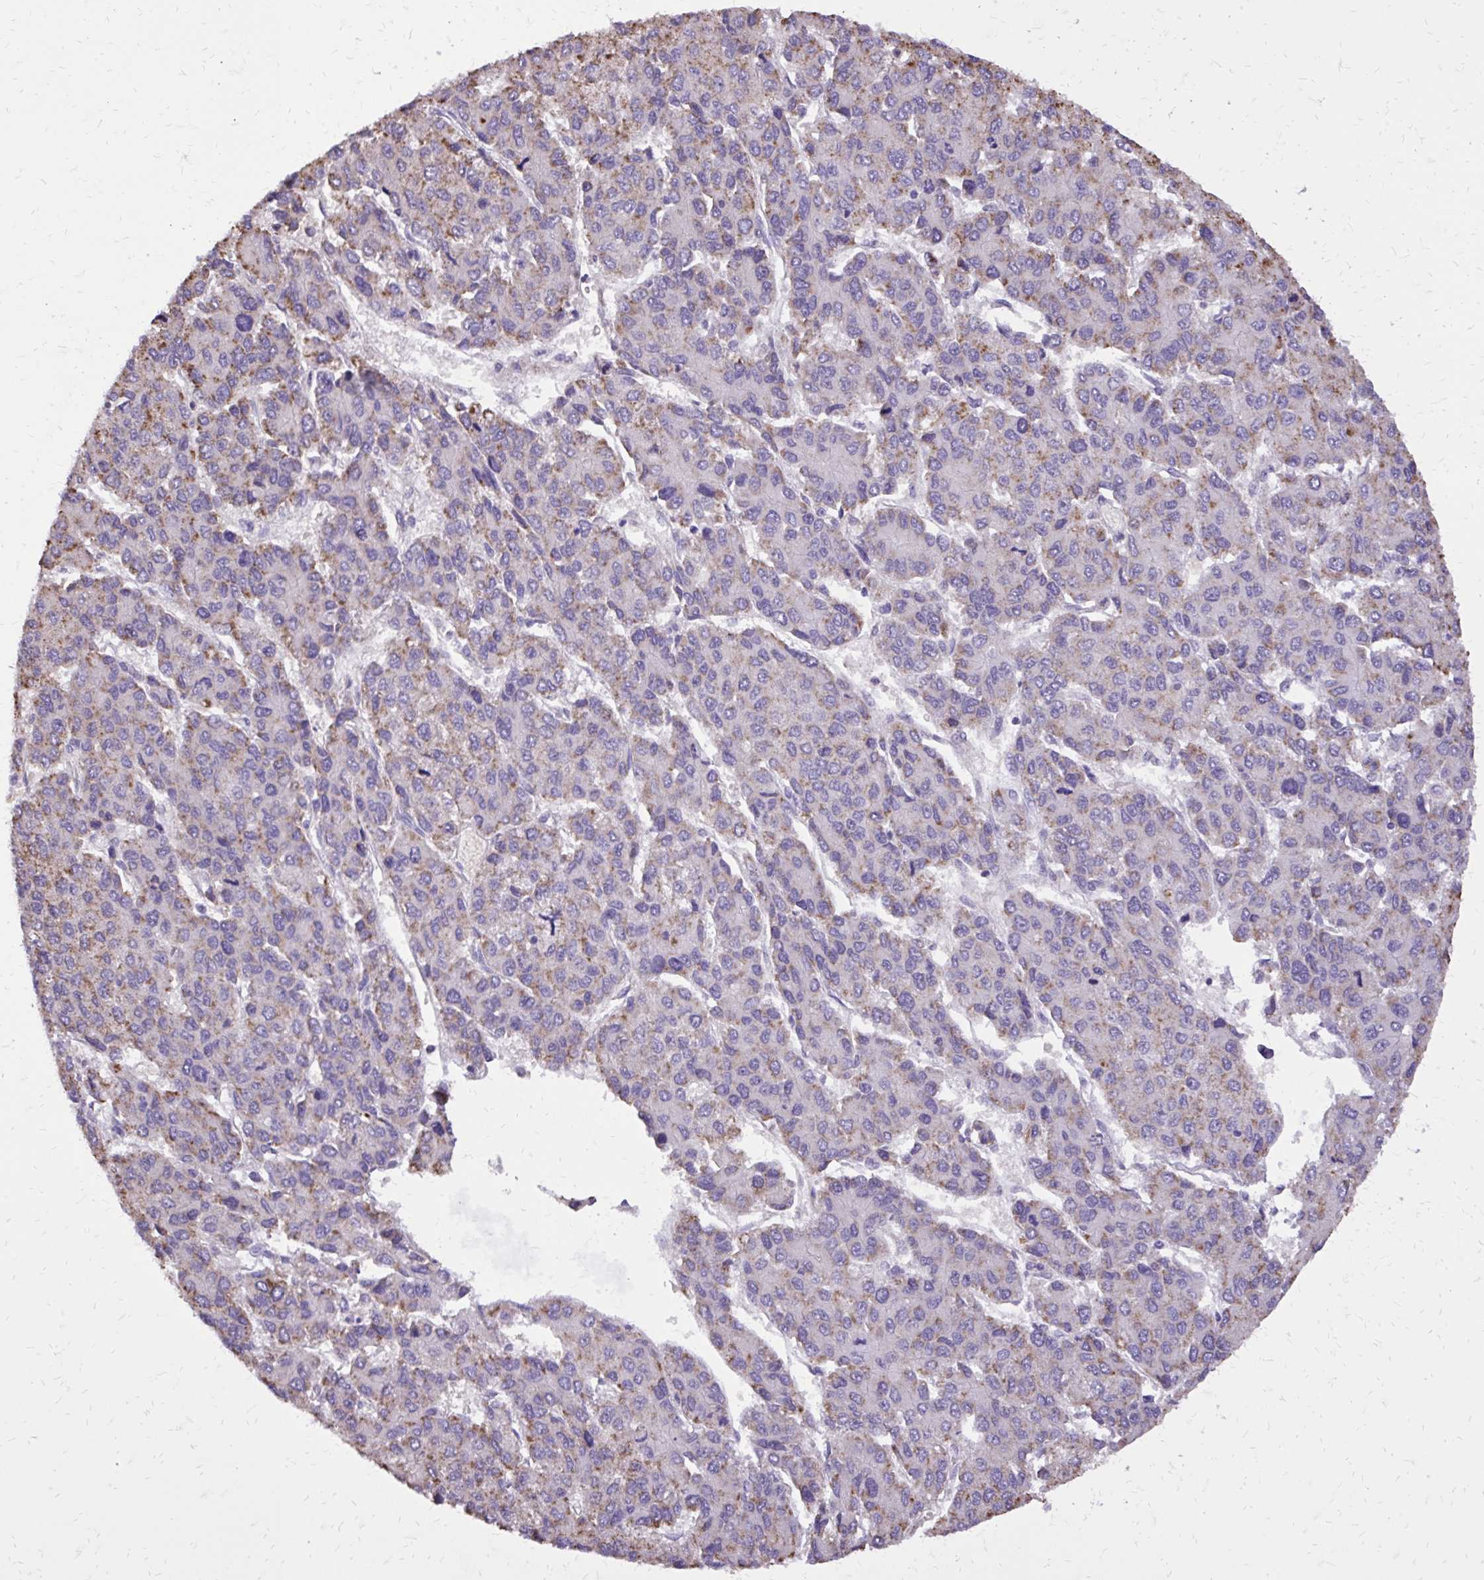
{"staining": {"intensity": "weak", "quantity": "25%-75%", "location": "cytoplasmic/membranous"}, "tissue": "liver cancer", "cell_type": "Tumor cells", "image_type": "cancer", "snomed": [{"axis": "morphology", "description": "Carcinoma, Hepatocellular, NOS"}, {"axis": "topography", "description": "Liver"}], "caption": "Weak cytoplasmic/membranous positivity is identified in about 25%-75% of tumor cells in hepatocellular carcinoma (liver).", "gene": "CAT", "patient": {"sex": "female", "age": 66}}